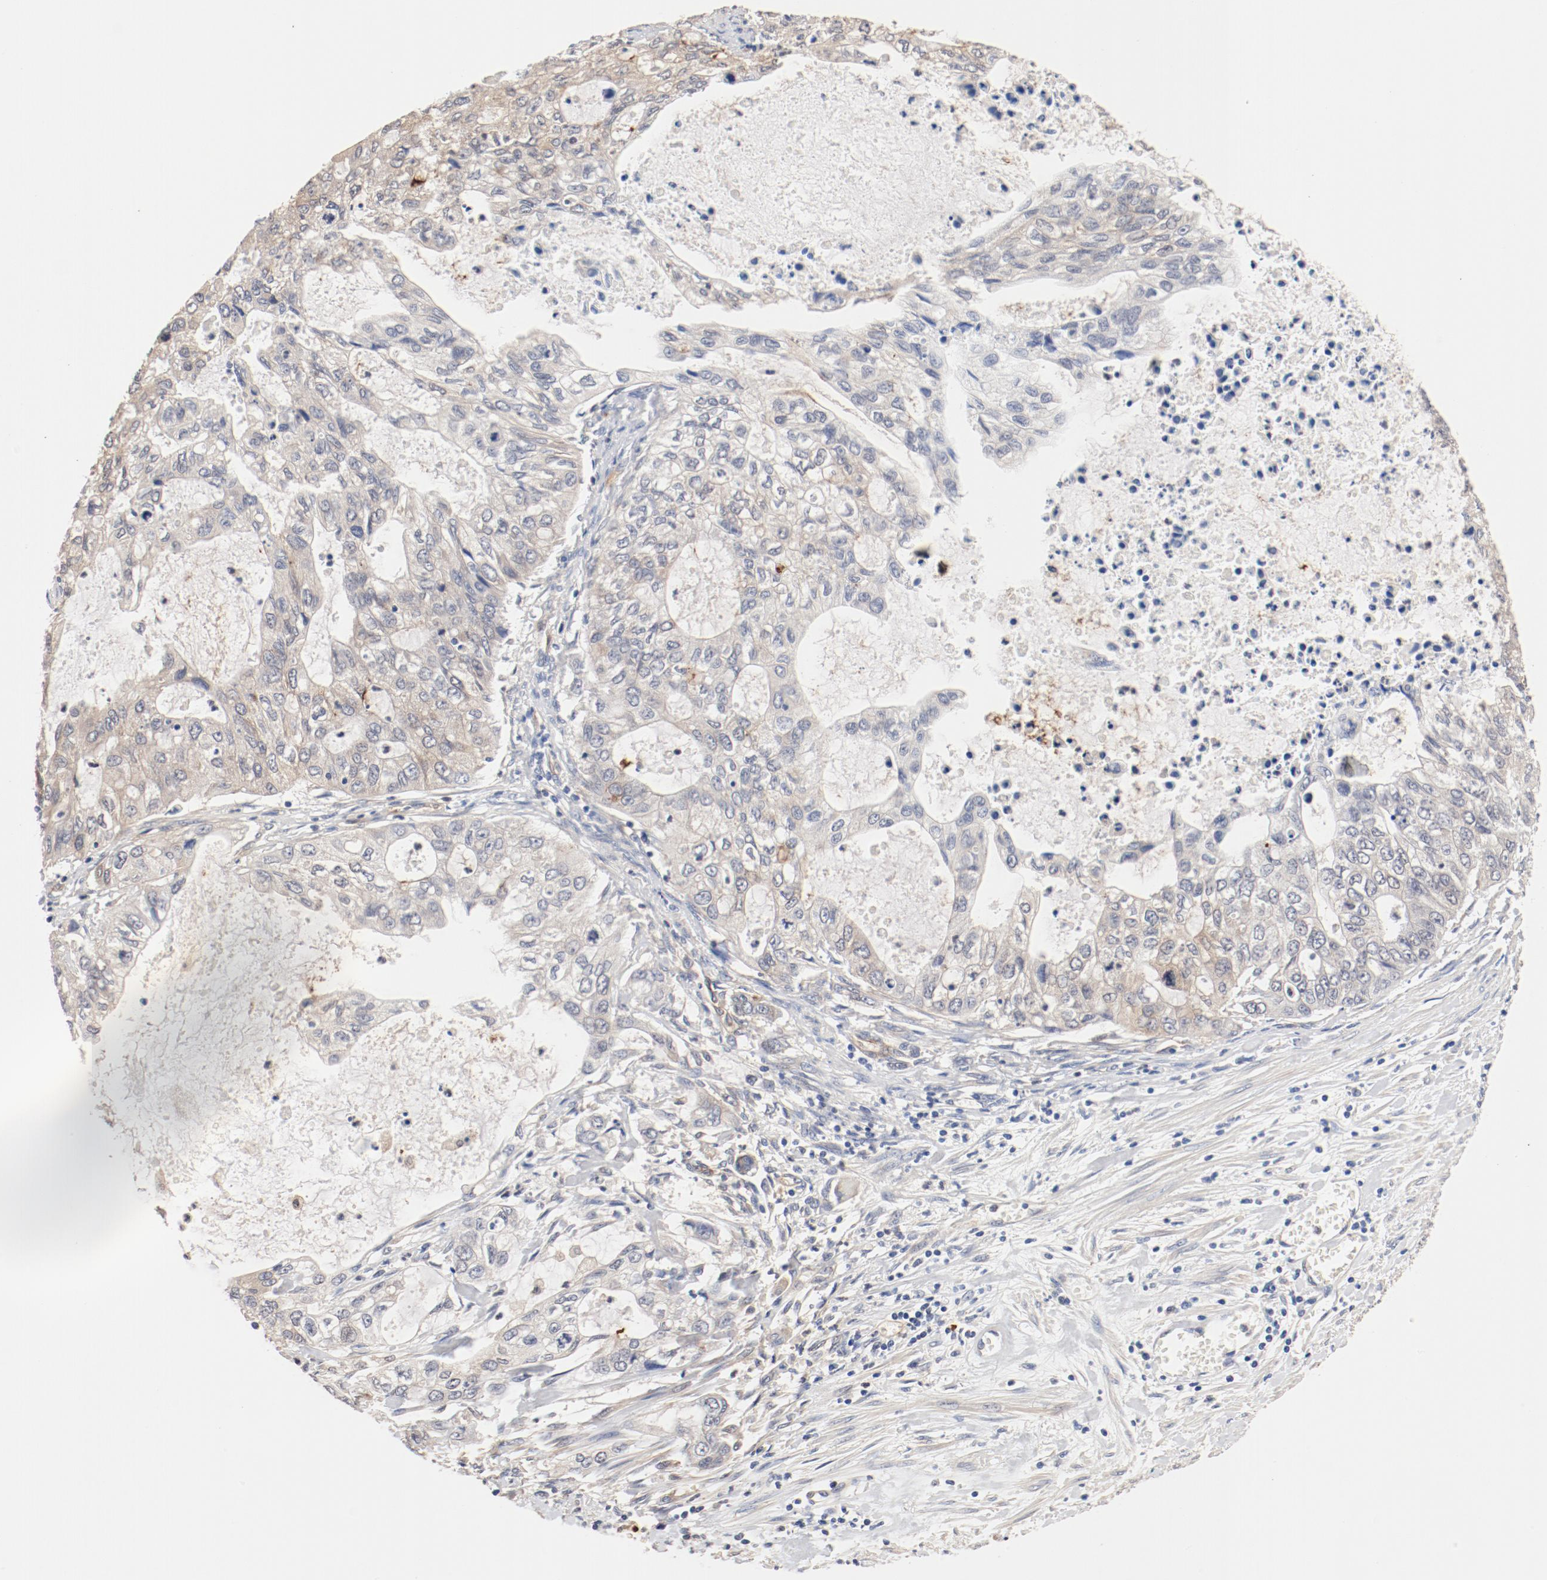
{"staining": {"intensity": "weak", "quantity": "25%-75%", "location": "cytoplasmic/membranous"}, "tissue": "stomach cancer", "cell_type": "Tumor cells", "image_type": "cancer", "snomed": [{"axis": "morphology", "description": "Adenocarcinoma, NOS"}, {"axis": "topography", "description": "Stomach, upper"}], "caption": "This image demonstrates IHC staining of human stomach cancer (adenocarcinoma), with low weak cytoplasmic/membranous expression in approximately 25%-75% of tumor cells.", "gene": "UBE2J1", "patient": {"sex": "female", "age": 52}}